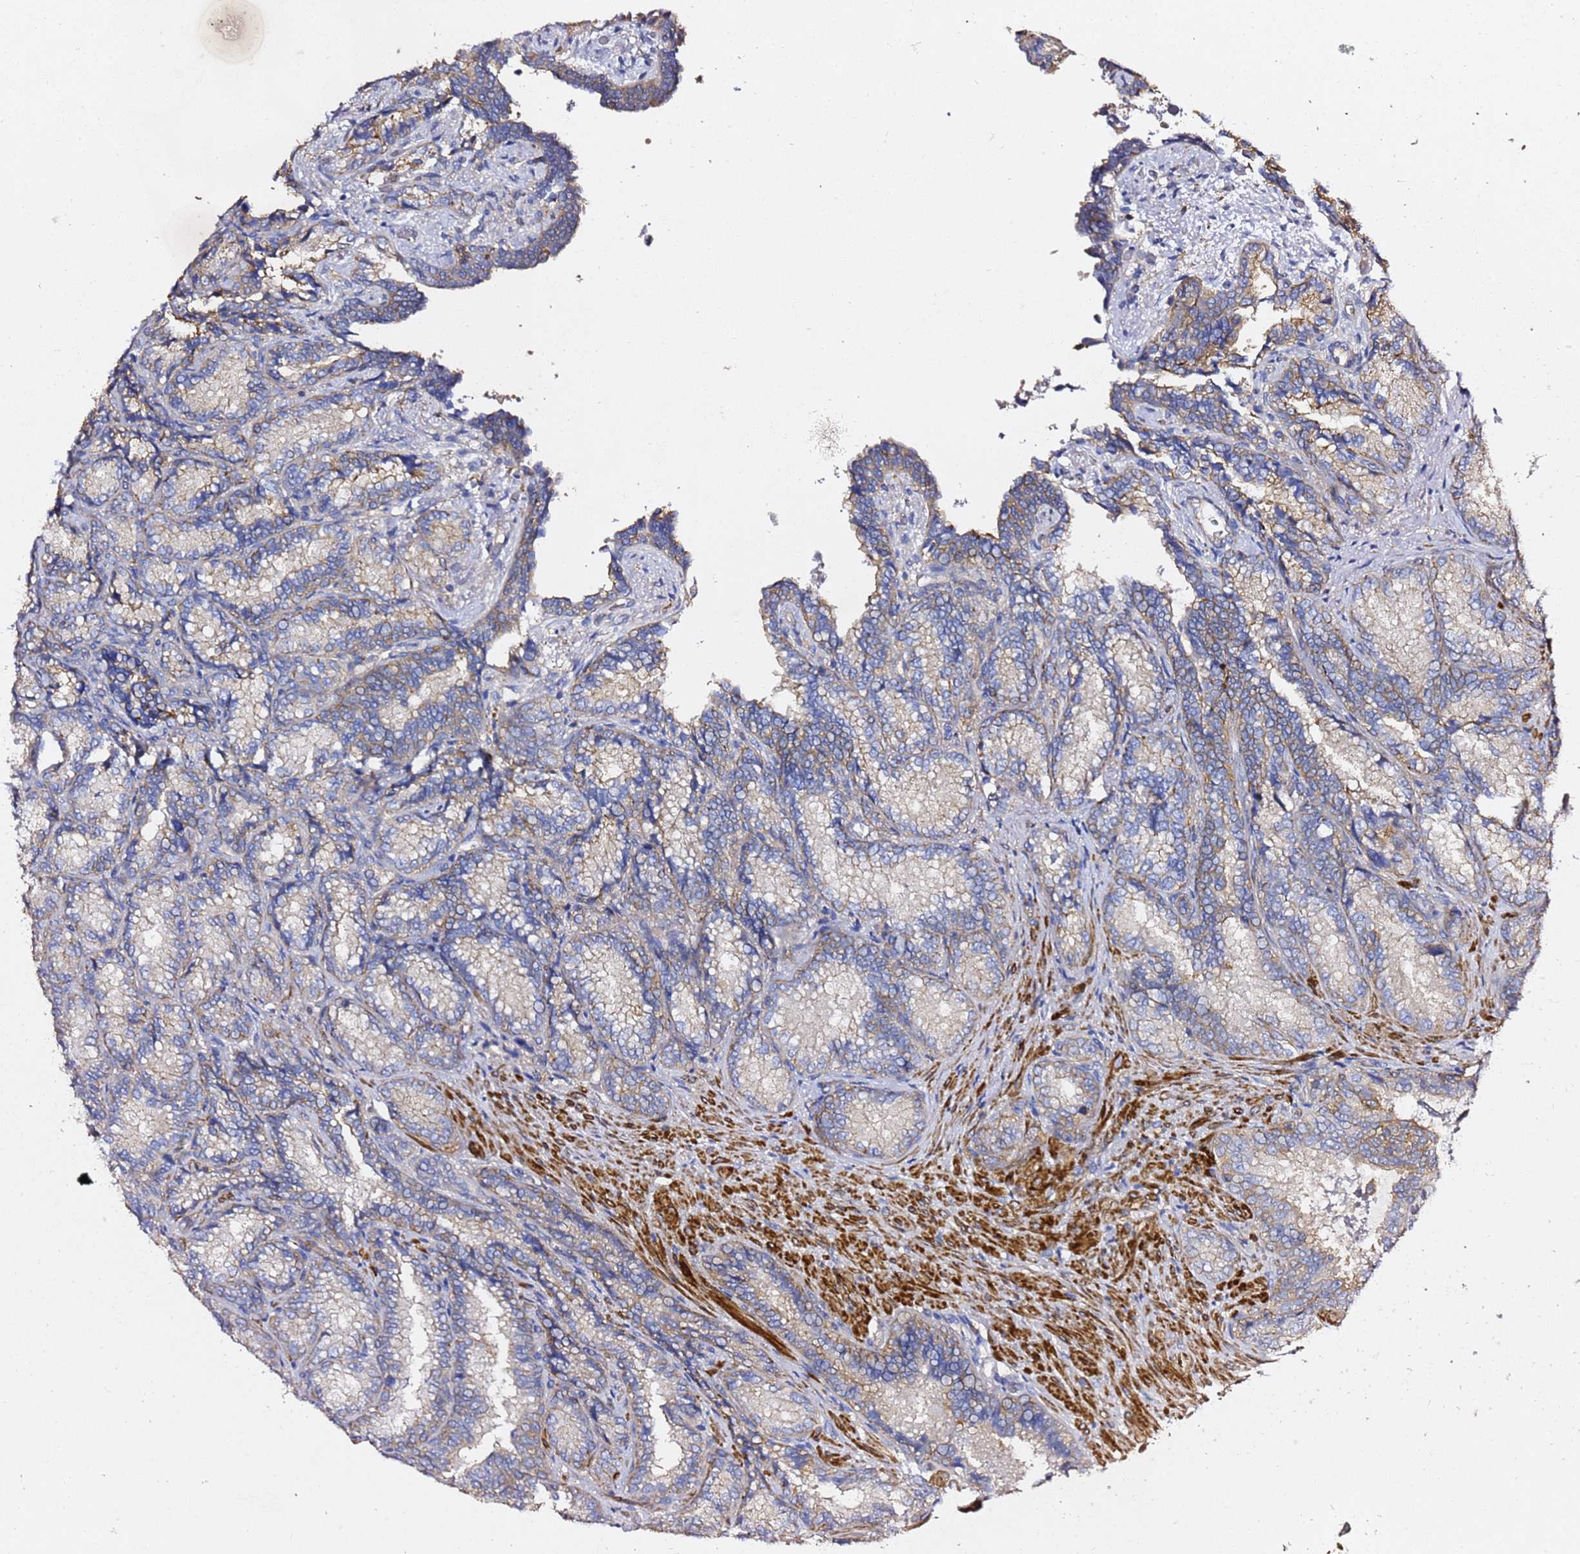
{"staining": {"intensity": "weak", "quantity": "25%-75%", "location": "cytoplasmic/membranous"}, "tissue": "seminal vesicle", "cell_type": "Glandular cells", "image_type": "normal", "snomed": [{"axis": "morphology", "description": "Normal tissue, NOS"}, {"axis": "topography", "description": "Seminal veicle"}], "caption": "This is an image of IHC staining of benign seminal vesicle, which shows weak staining in the cytoplasmic/membranous of glandular cells.", "gene": "ZFP36L2", "patient": {"sex": "male", "age": 58}}